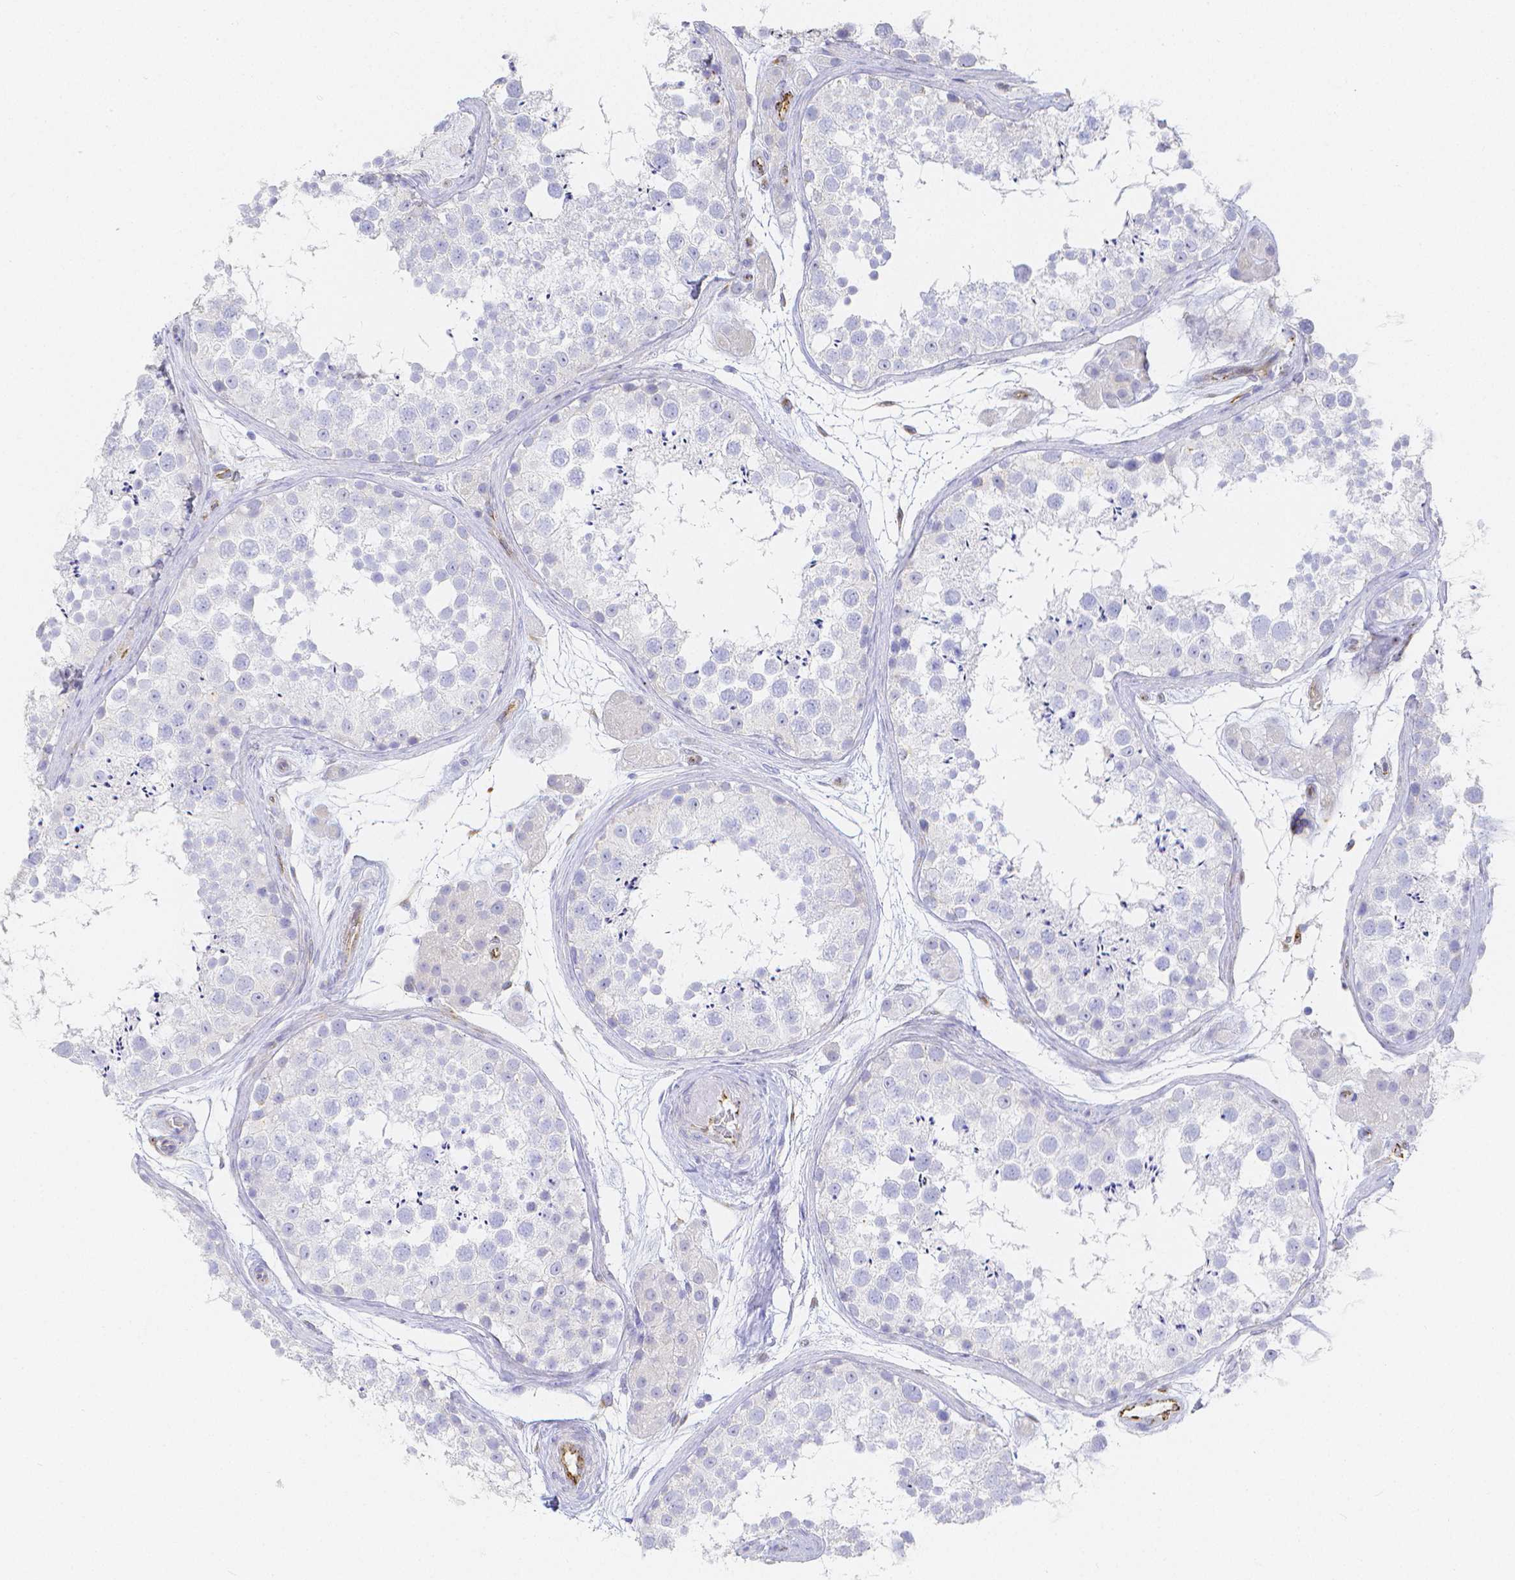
{"staining": {"intensity": "negative", "quantity": "none", "location": "none"}, "tissue": "testis", "cell_type": "Cells in seminiferous ducts", "image_type": "normal", "snomed": [{"axis": "morphology", "description": "Normal tissue, NOS"}, {"axis": "topography", "description": "Testis"}], "caption": "A photomicrograph of testis stained for a protein reveals no brown staining in cells in seminiferous ducts.", "gene": "SMURF1", "patient": {"sex": "male", "age": 41}}